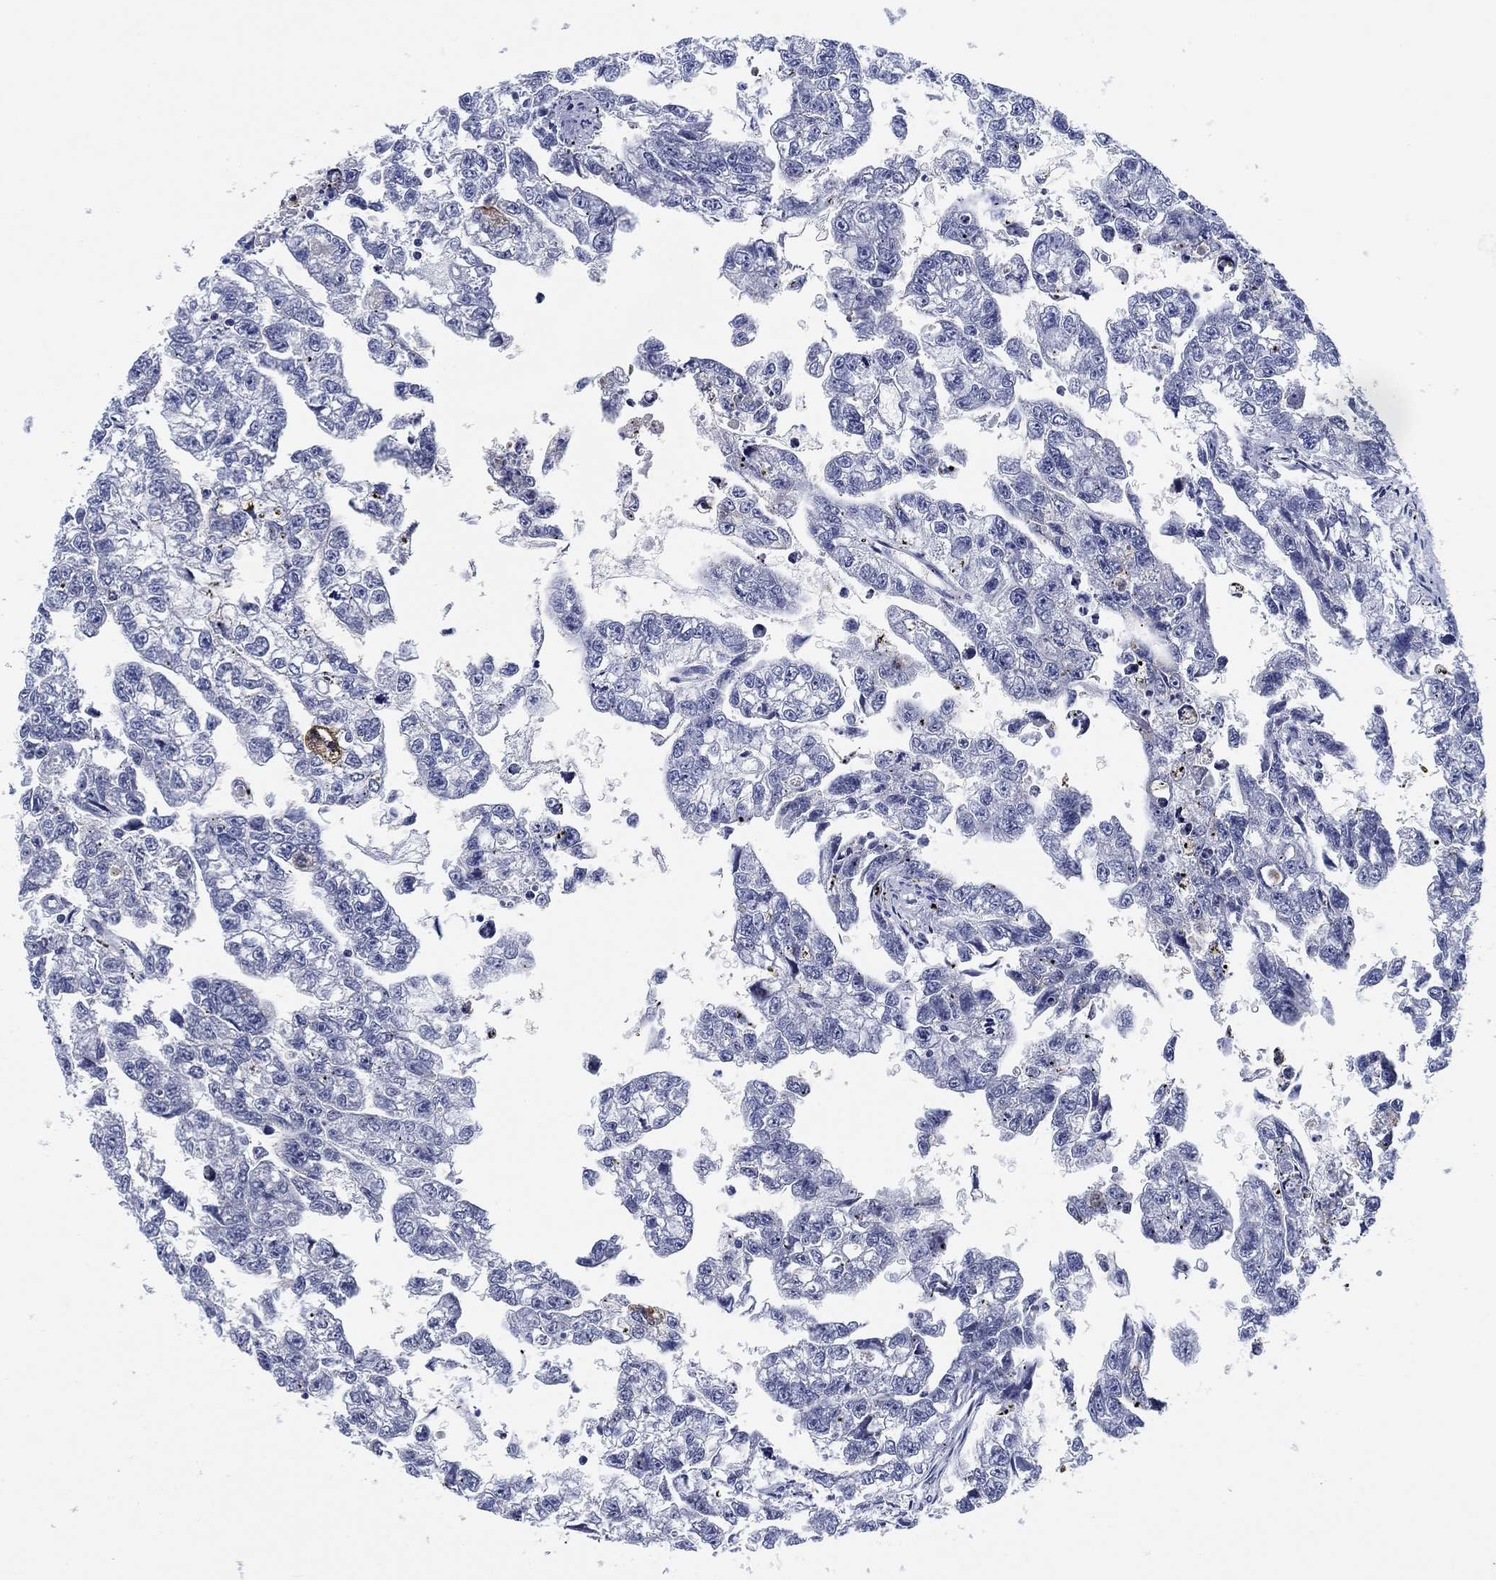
{"staining": {"intensity": "negative", "quantity": "none", "location": "none"}, "tissue": "testis cancer", "cell_type": "Tumor cells", "image_type": "cancer", "snomed": [{"axis": "morphology", "description": "Carcinoma, Embryonal, NOS"}, {"axis": "morphology", "description": "Teratoma, malignant, NOS"}, {"axis": "topography", "description": "Testis"}], "caption": "This is an immunohistochemistry (IHC) histopathology image of testis cancer. There is no positivity in tumor cells.", "gene": "OTUB2", "patient": {"sex": "male", "age": 44}}